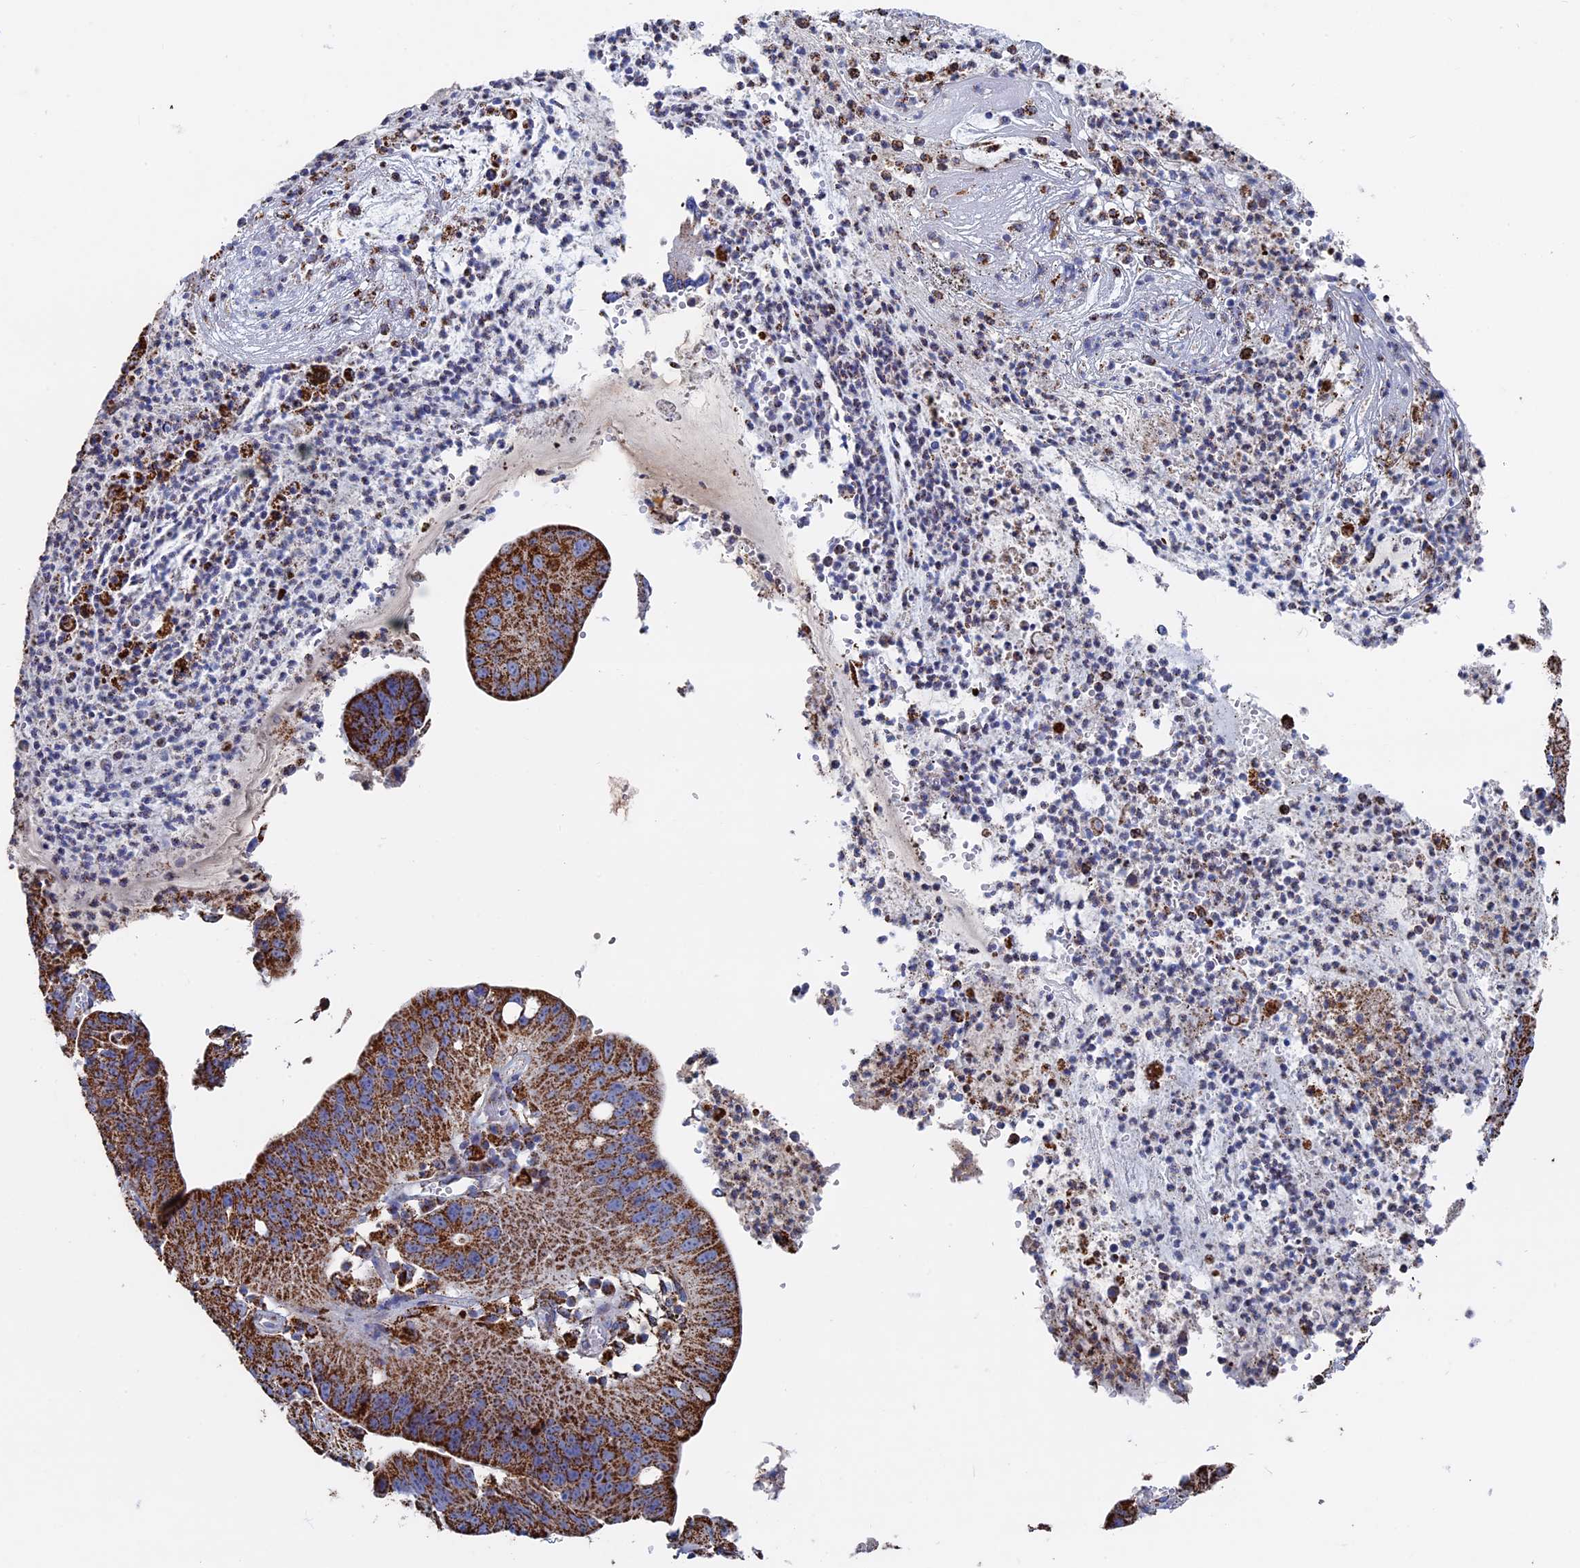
{"staining": {"intensity": "strong", "quantity": ">75%", "location": "cytoplasmic/membranous"}, "tissue": "stomach cancer", "cell_type": "Tumor cells", "image_type": "cancer", "snomed": [{"axis": "morphology", "description": "Adenocarcinoma, NOS"}, {"axis": "topography", "description": "Stomach"}], "caption": "An image of stomach cancer stained for a protein demonstrates strong cytoplasmic/membranous brown staining in tumor cells.", "gene": "SEC24D", "patient": {"sex": "male", "age": 59}}